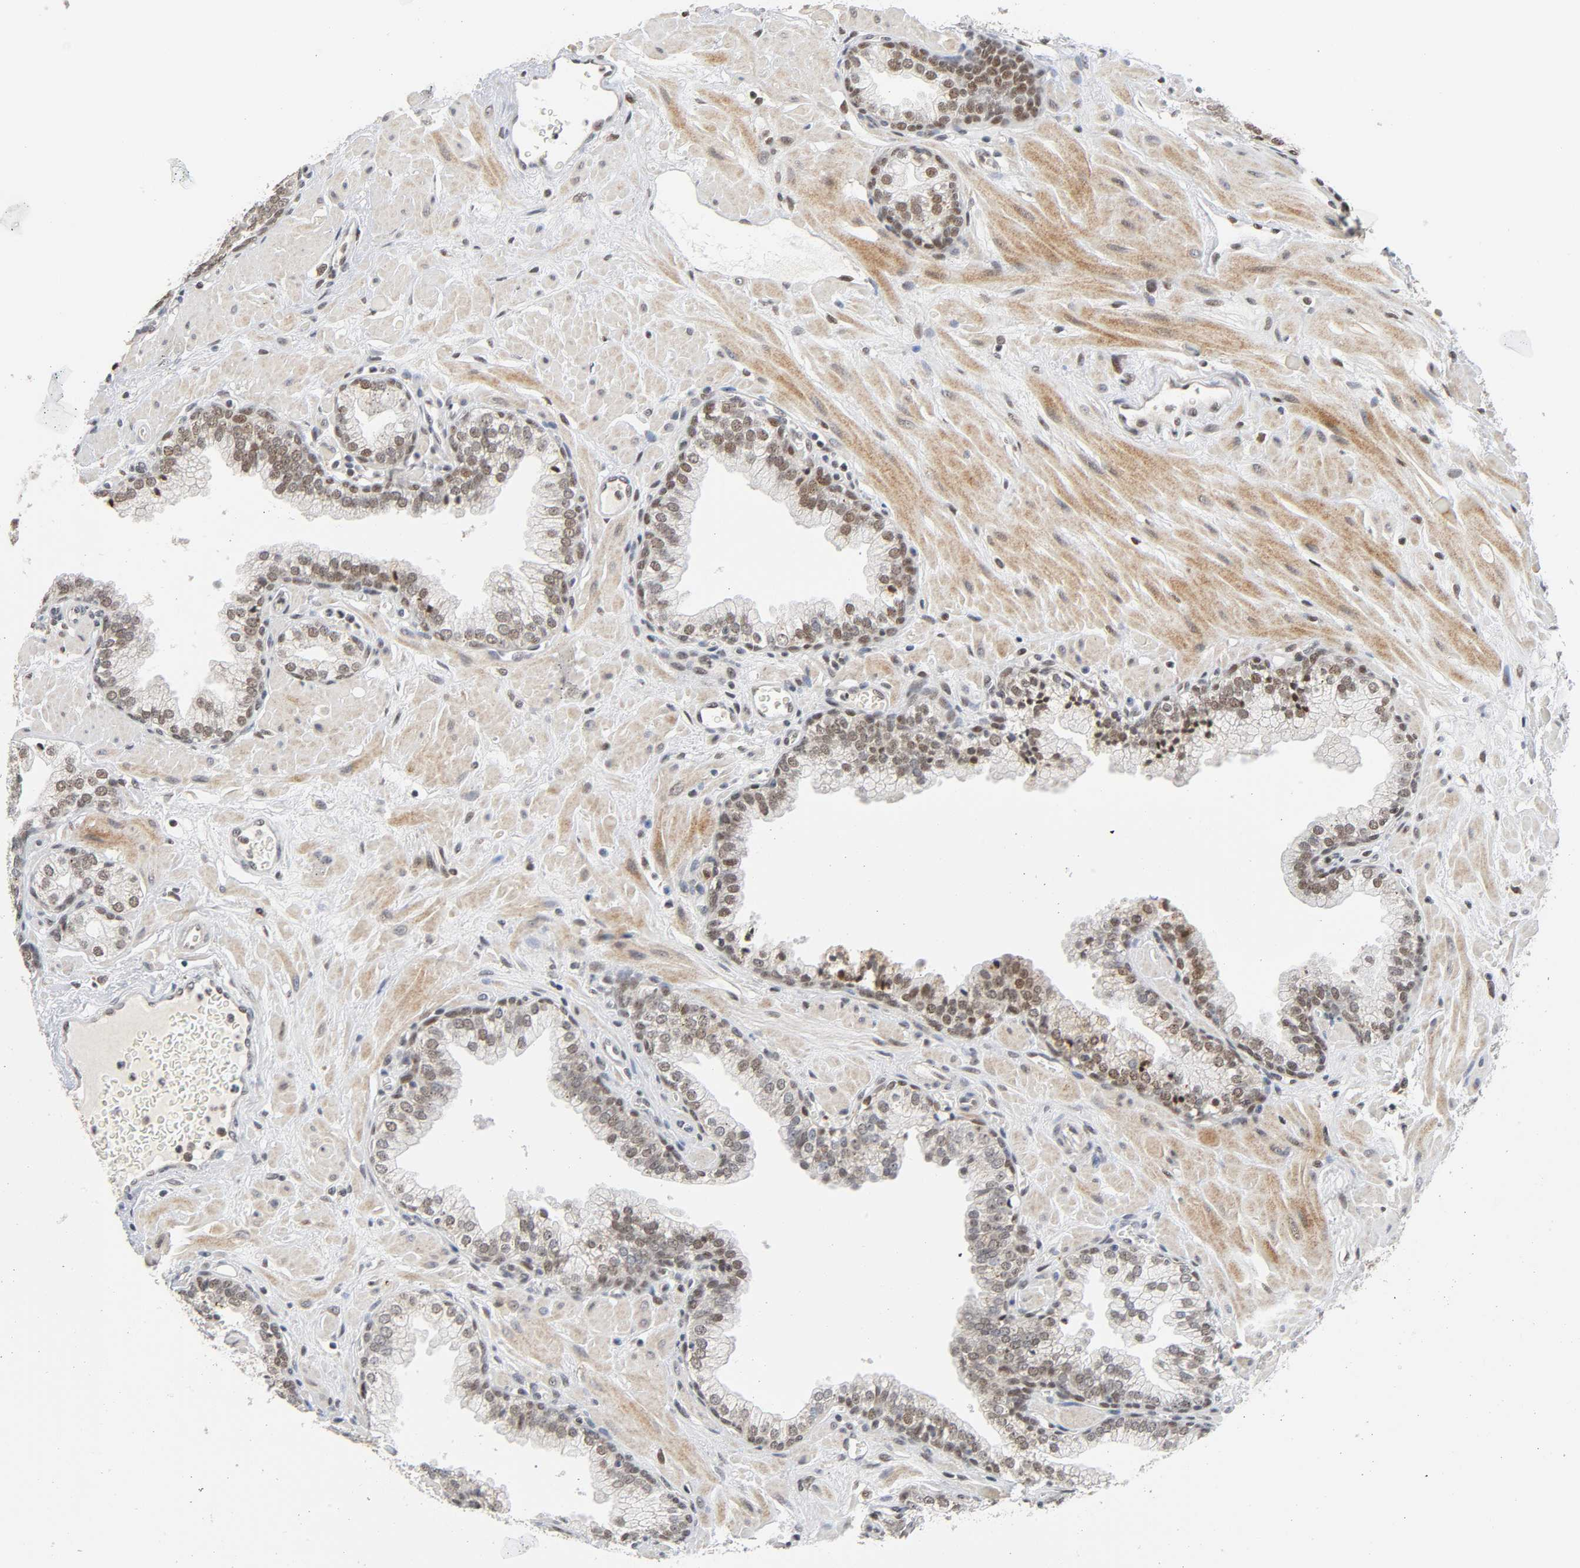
{"staining": {"intensity": "moderate", "quantity": "25%-75%", "location": "nuclear"}, "tissue": "prostate", "cell_type": "Glandular cells", "image_type": "normal", "snomed": [{"axis": "morphology", "description": "Normal tissue, NOS"}, {"axis": "topography", "description": "Prostate"}], "caption": "Immunohistochemistry (DAB (3,3'-diaminobenzidine)) staining of unremarkable prostate demonstrates moderate nuclear protein staining in approximately 25%-75% of glandular cells. The staining was performed using DAB (3,3'-diaminobenzidine) to visualize the protein expression in brown, while the nuclei were stained in blue with hematoxylin (Magnification: 20x).", "gene": "KAT2B", "patient": {"sex": "male", "age": 60}}